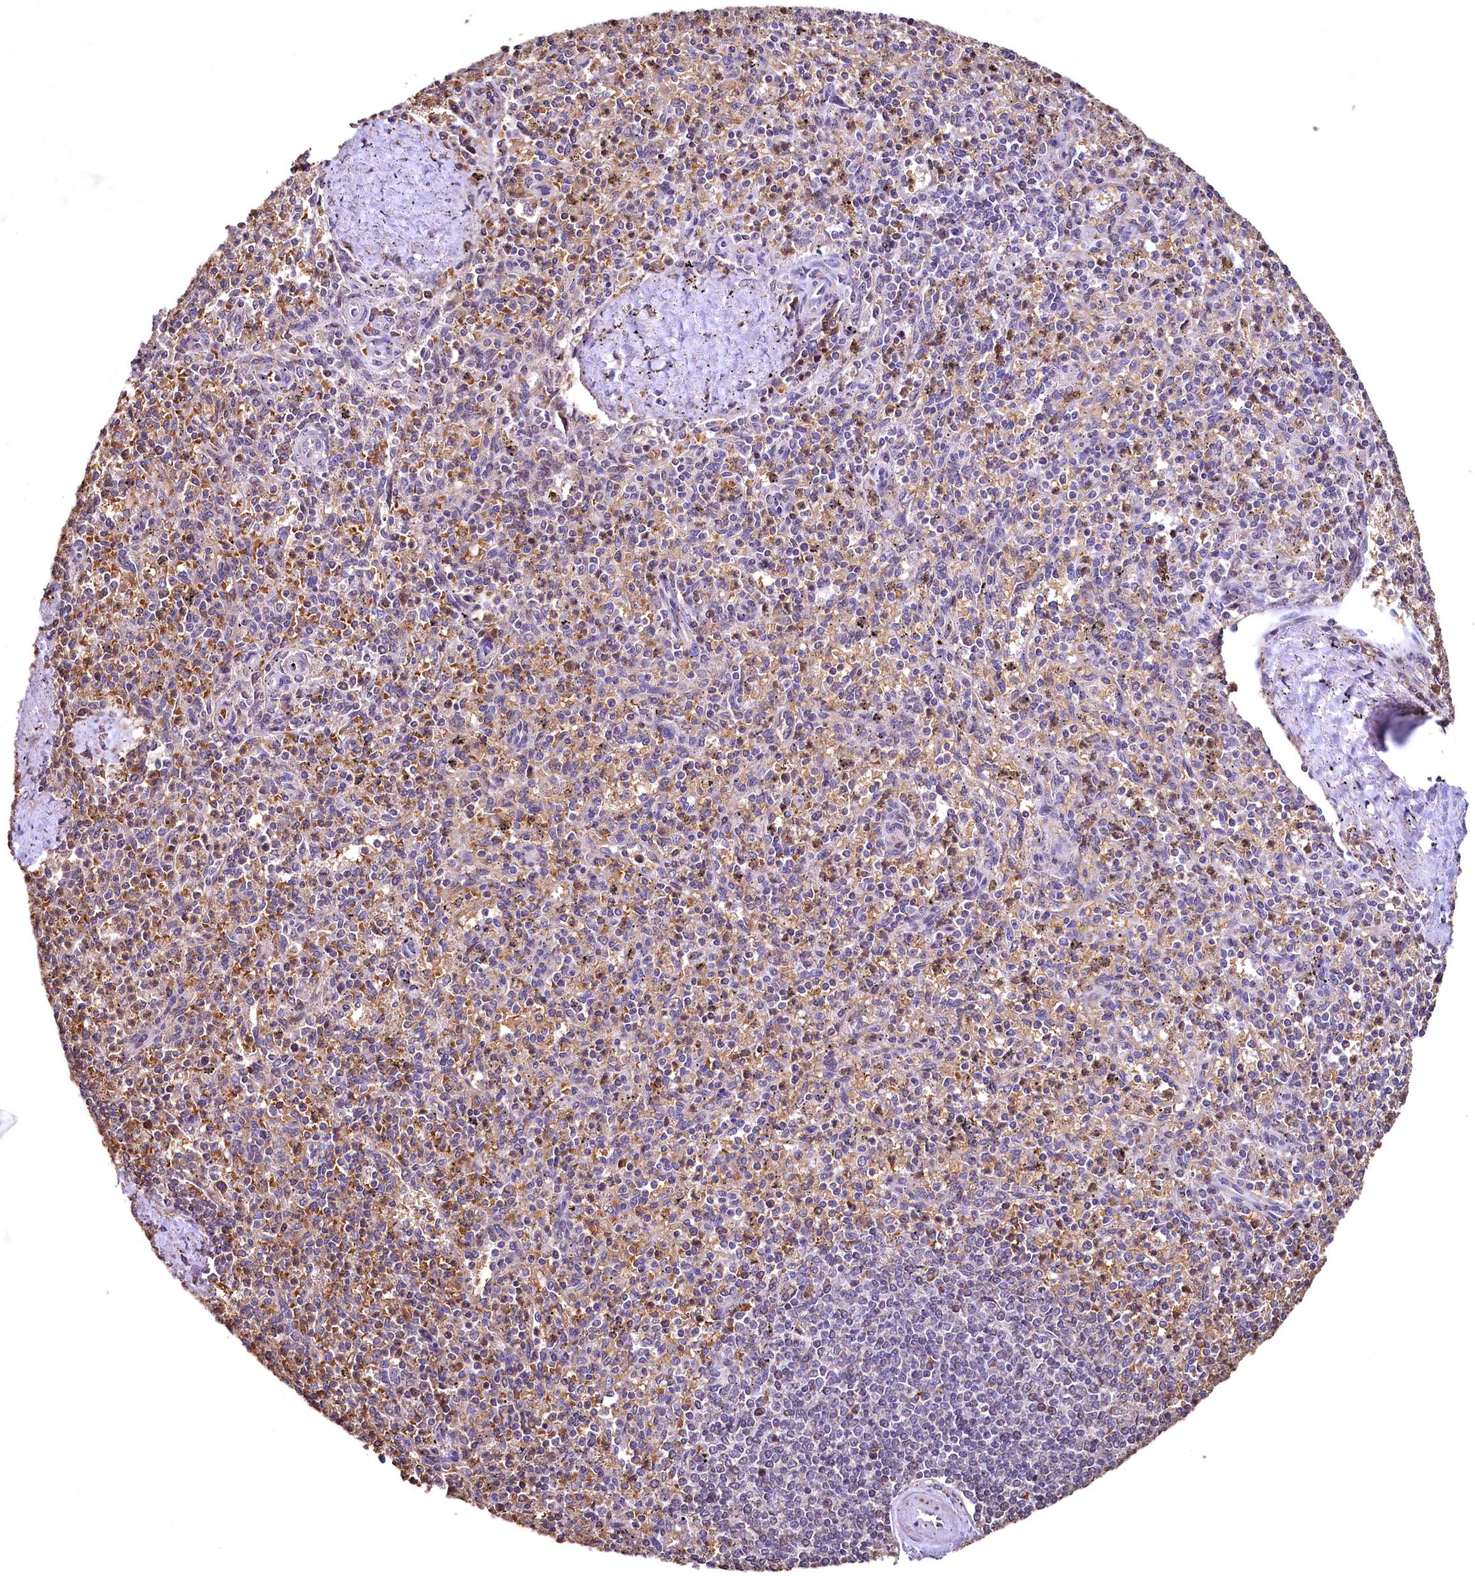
{"staining": {"intensity": "negative", "quantity": "none", "location": "none"}, "tissue": "spleen", "cell_type": "Cells in red pulp", "image_type": "normal", "snomed": [{"axis": "morphology", "description": "Normal tissue, NOS"}, {"axis": "topography", "description": "Spleen"}], "caption": "Cells in red pulp show no significant protein staining in benign spleen. The staining was performed using DAB (3,3'-diaminobenzidine) to visualize the protein expression in brown, while the nuclei were stained in blue with hematoxylin (Magnification: 20x).", "gene": "SPTA1", "patient": {"sex": "male", "age": 72}}